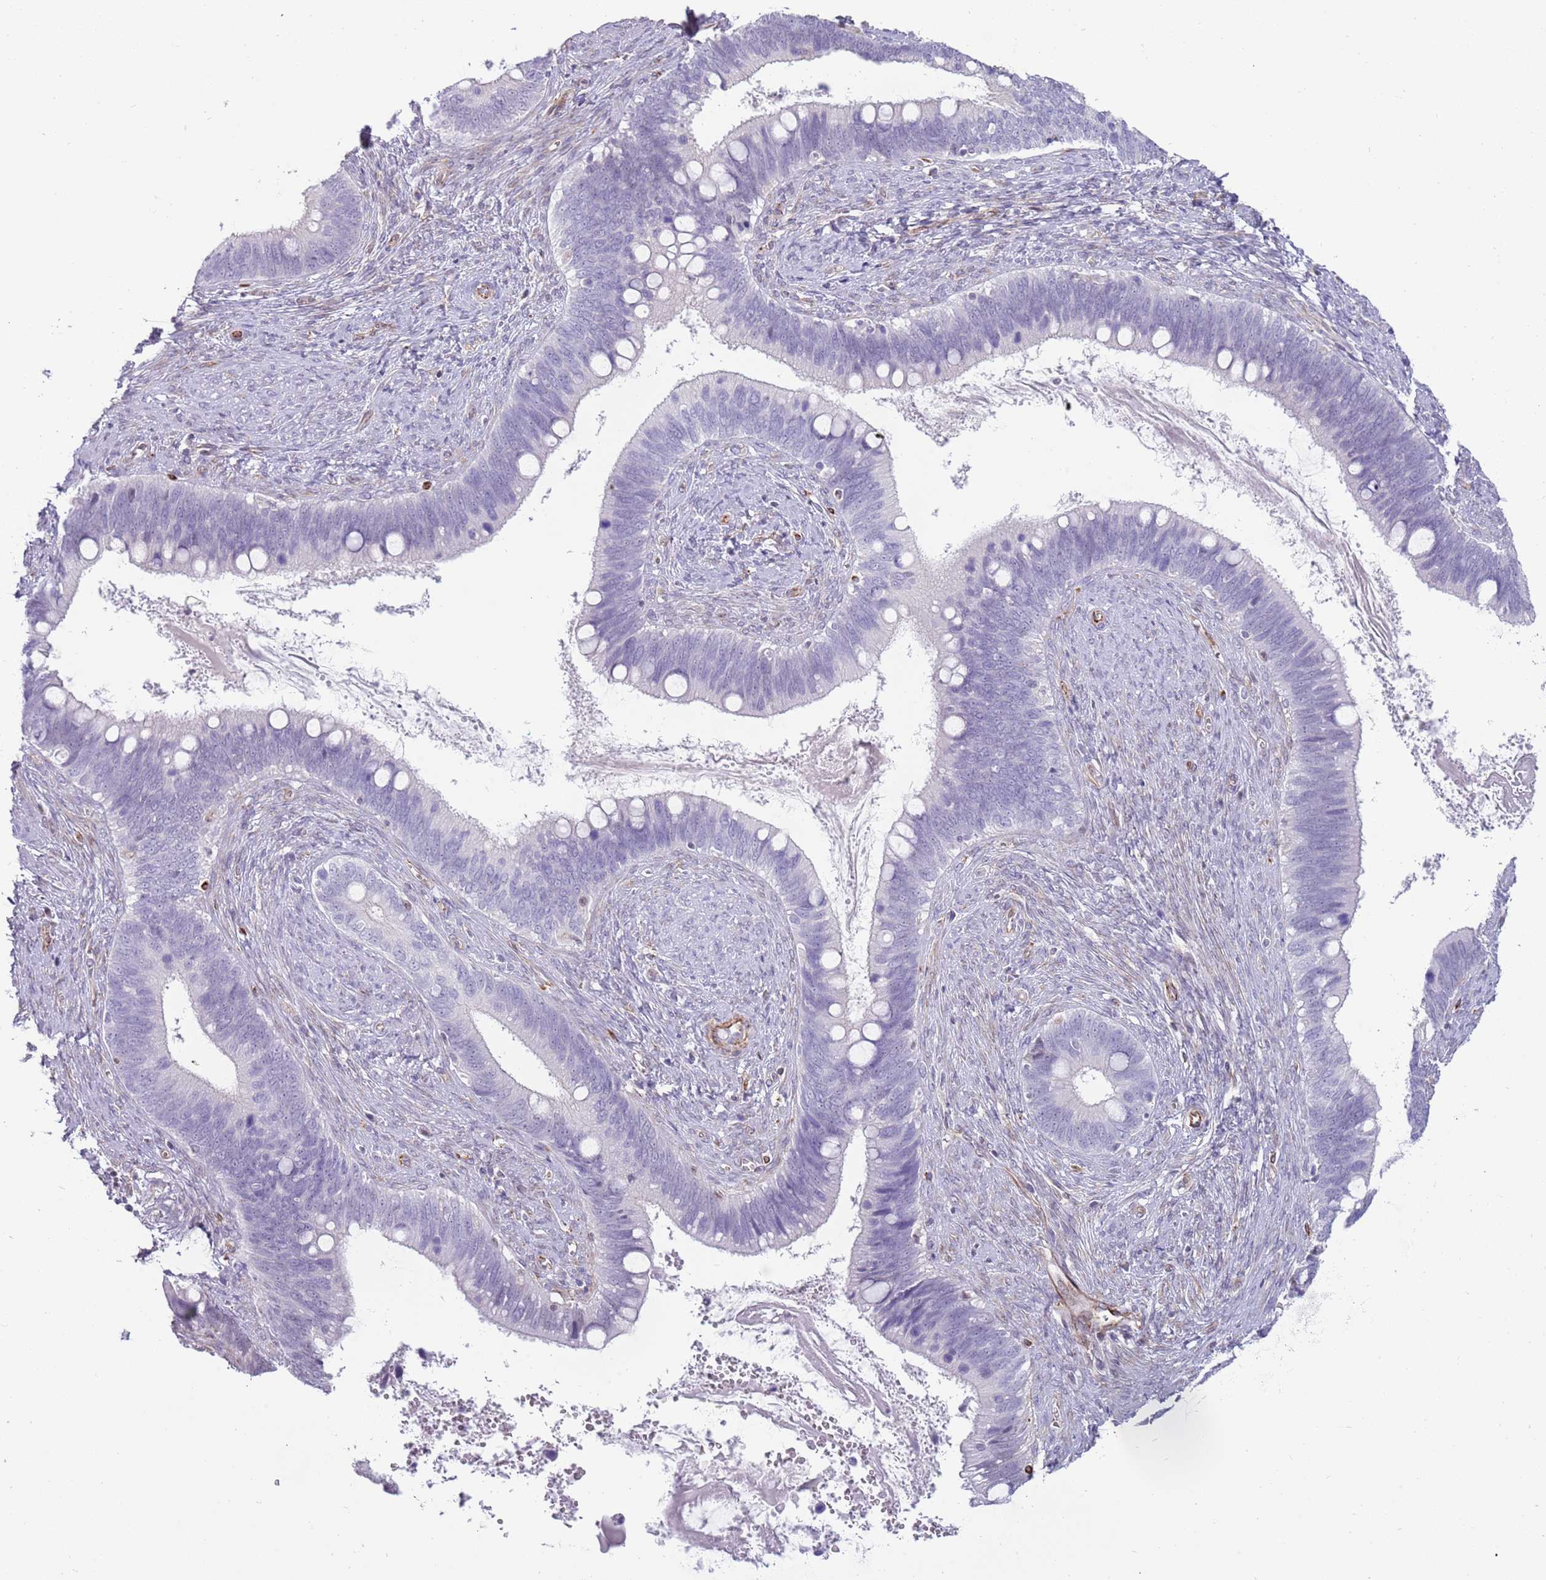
{"staining": {"intensity": "weak", "quantity": "<25%", "location": "nuclear"}, "tissue": "cervical cancer", "cell_type": "Tumor cells", "image_type": "cancer", "snomed": [{"axis": "morphology", "description": "Adenocarcinoma, NOS"}, {"axis": "topography", "description": "Cervix"}], "caption": "Immunohistochemical staining of human cervical cancer shows no significant staining in tumor cells.", "gene": "NBPF3", "patient": {"sex": "female", "age": 42}}